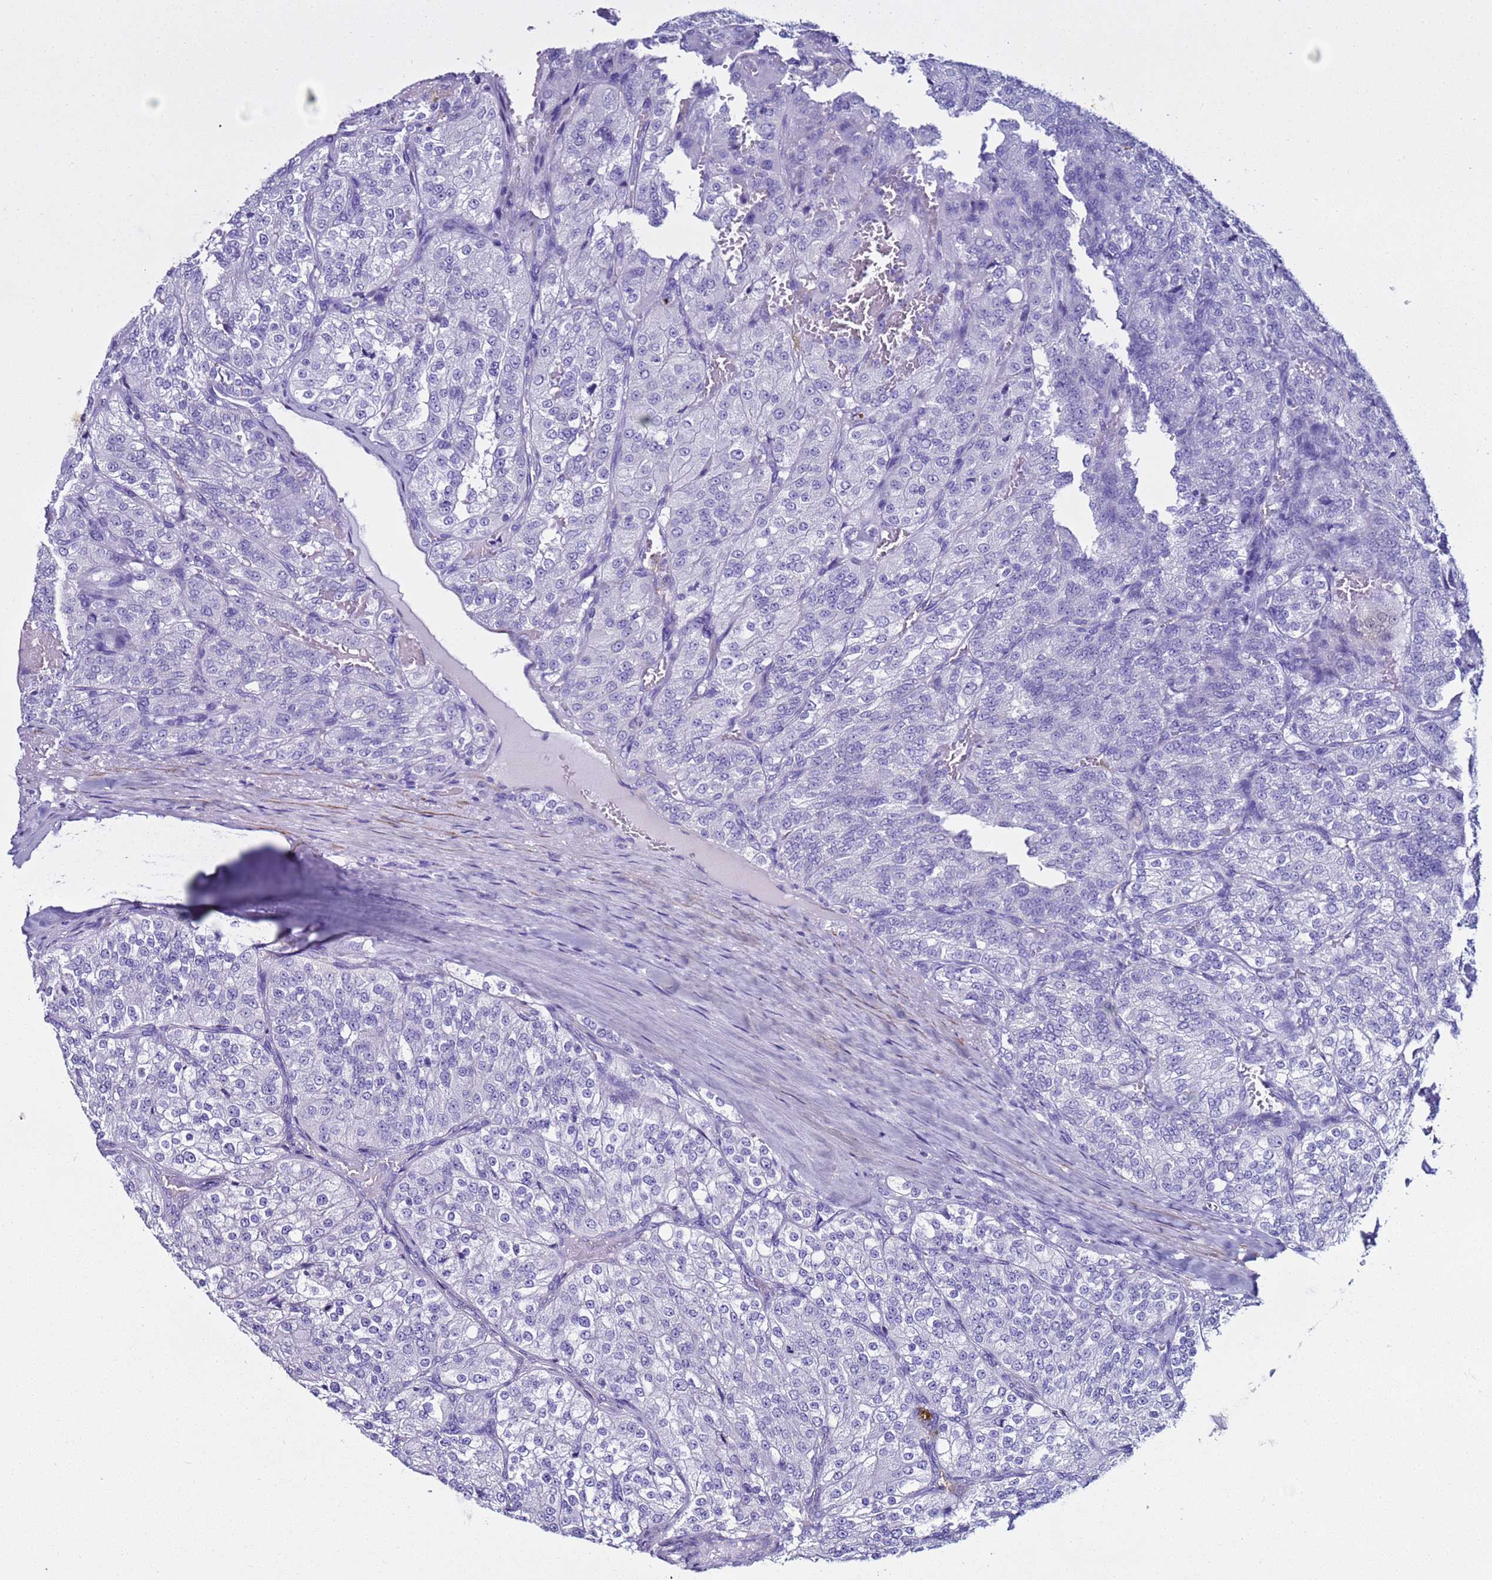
{"staining": {"intensity": "negative", "quantity": "none", "location": "none"}, "tissue": "renal cancer", "cell_type": "Tumor cells", "image_type": "cancer", "snomed": [{"axis": "morphology", "description": "Adenocarcinoma, NOS"}, {"axis": "topography", "description": "Kidney"}], "caption": "Renal adenocarcinoma stained for a protein using immunohistochemistry (IHC) exhibits no expression tumor cells.", "gene": "LCMT1", "patient": {"sex": "female", "age": 63}}